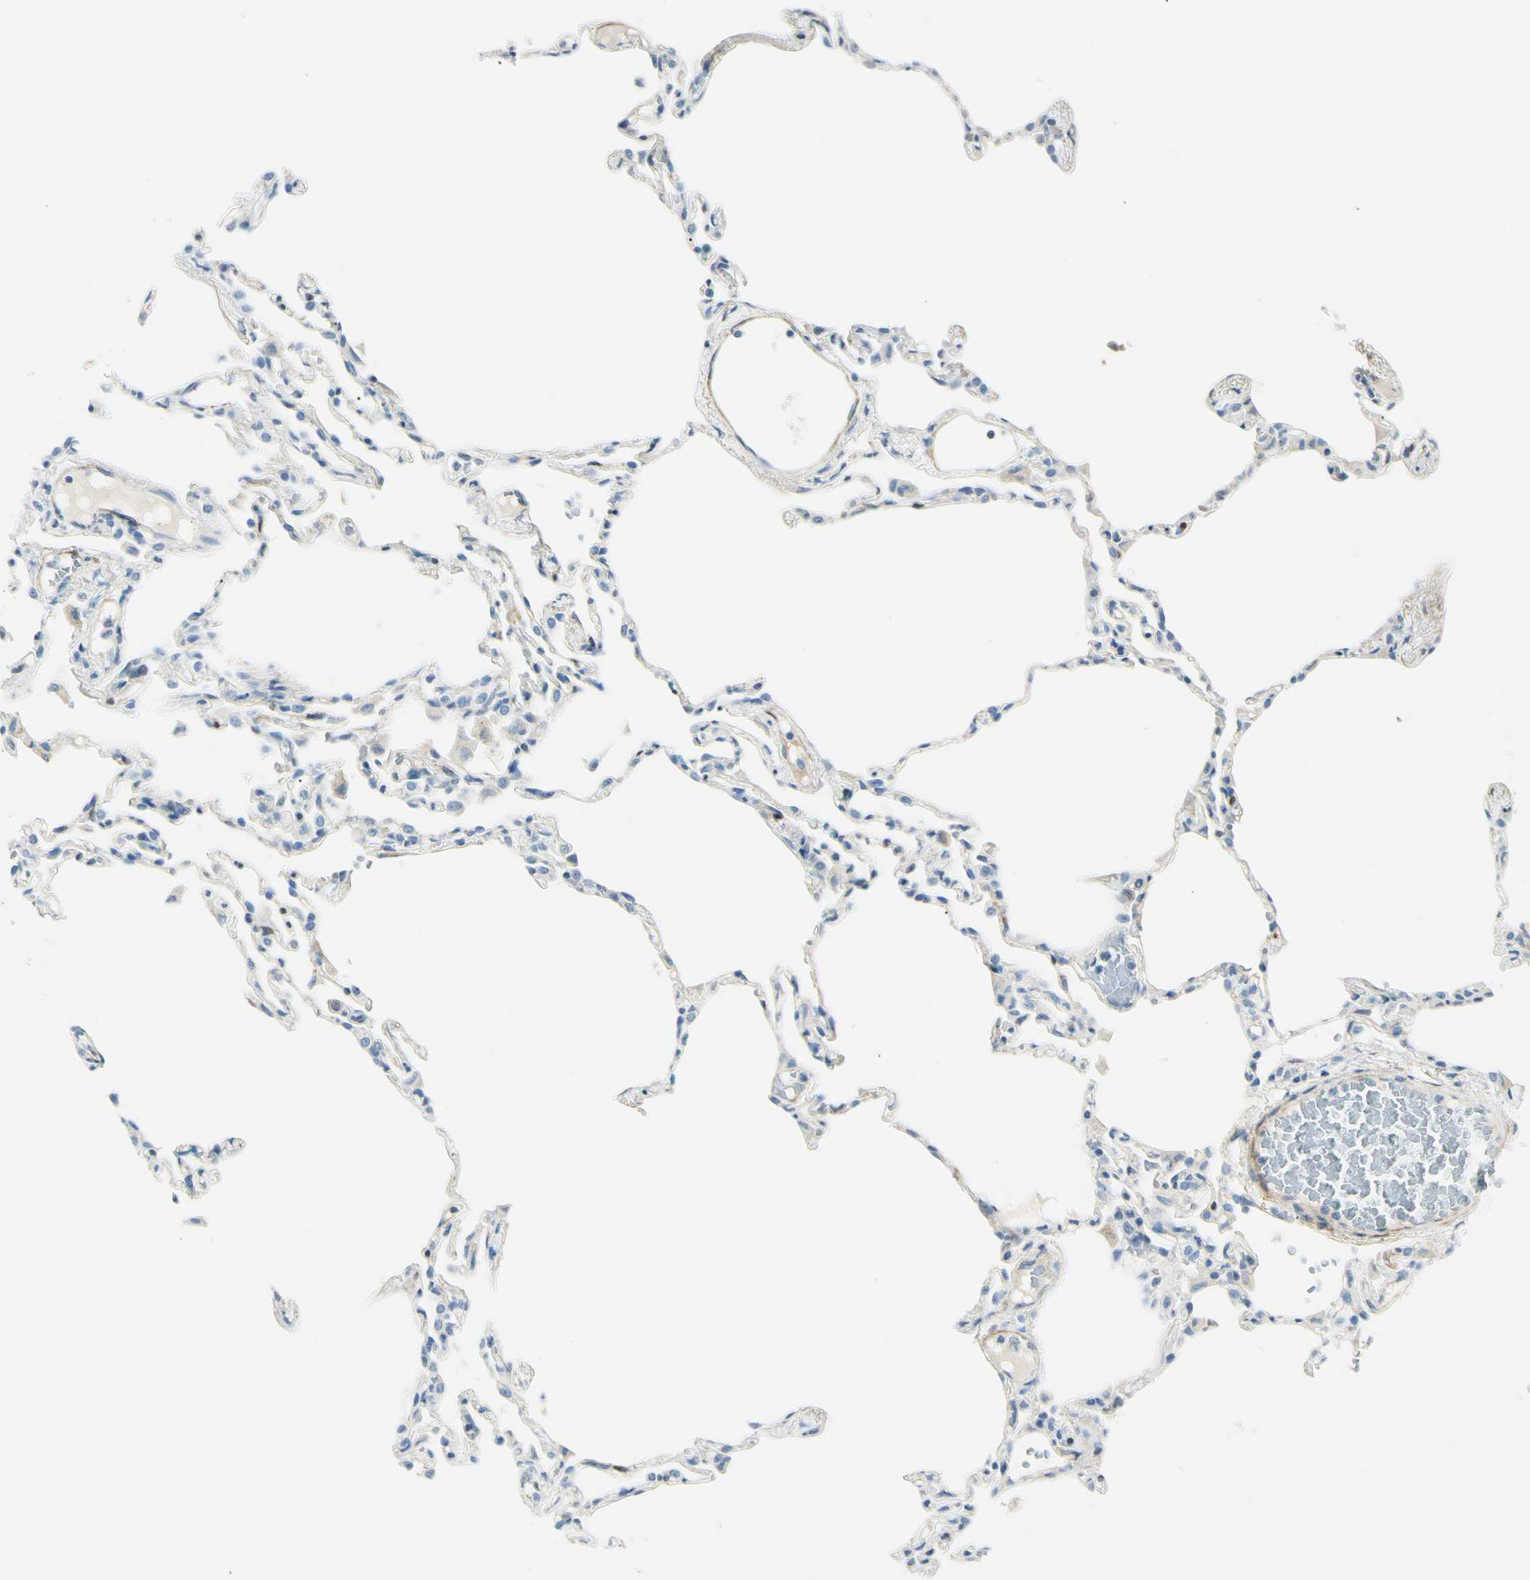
{"staining": {"intensity": "negative", "quantity": "none", "location": "none"}, "tissue": "lung", "cell_type": "Alveolar cells", "image_type": "normal", "snomed": [{"axis": "morphology", "description": "Normal tissue, NOS"}, {"axis": "topography", "description": "Lung"}], "caption": "Histopathology image shows no protein expression in alveolar cells of unremarkable lung. Brightfield microscopy of IHC stained with DAB (brown) and hematoxylin (blue), captured at high magnification.", "gene": "AMPH", "patient": {"sex": "female", "age": 49}}